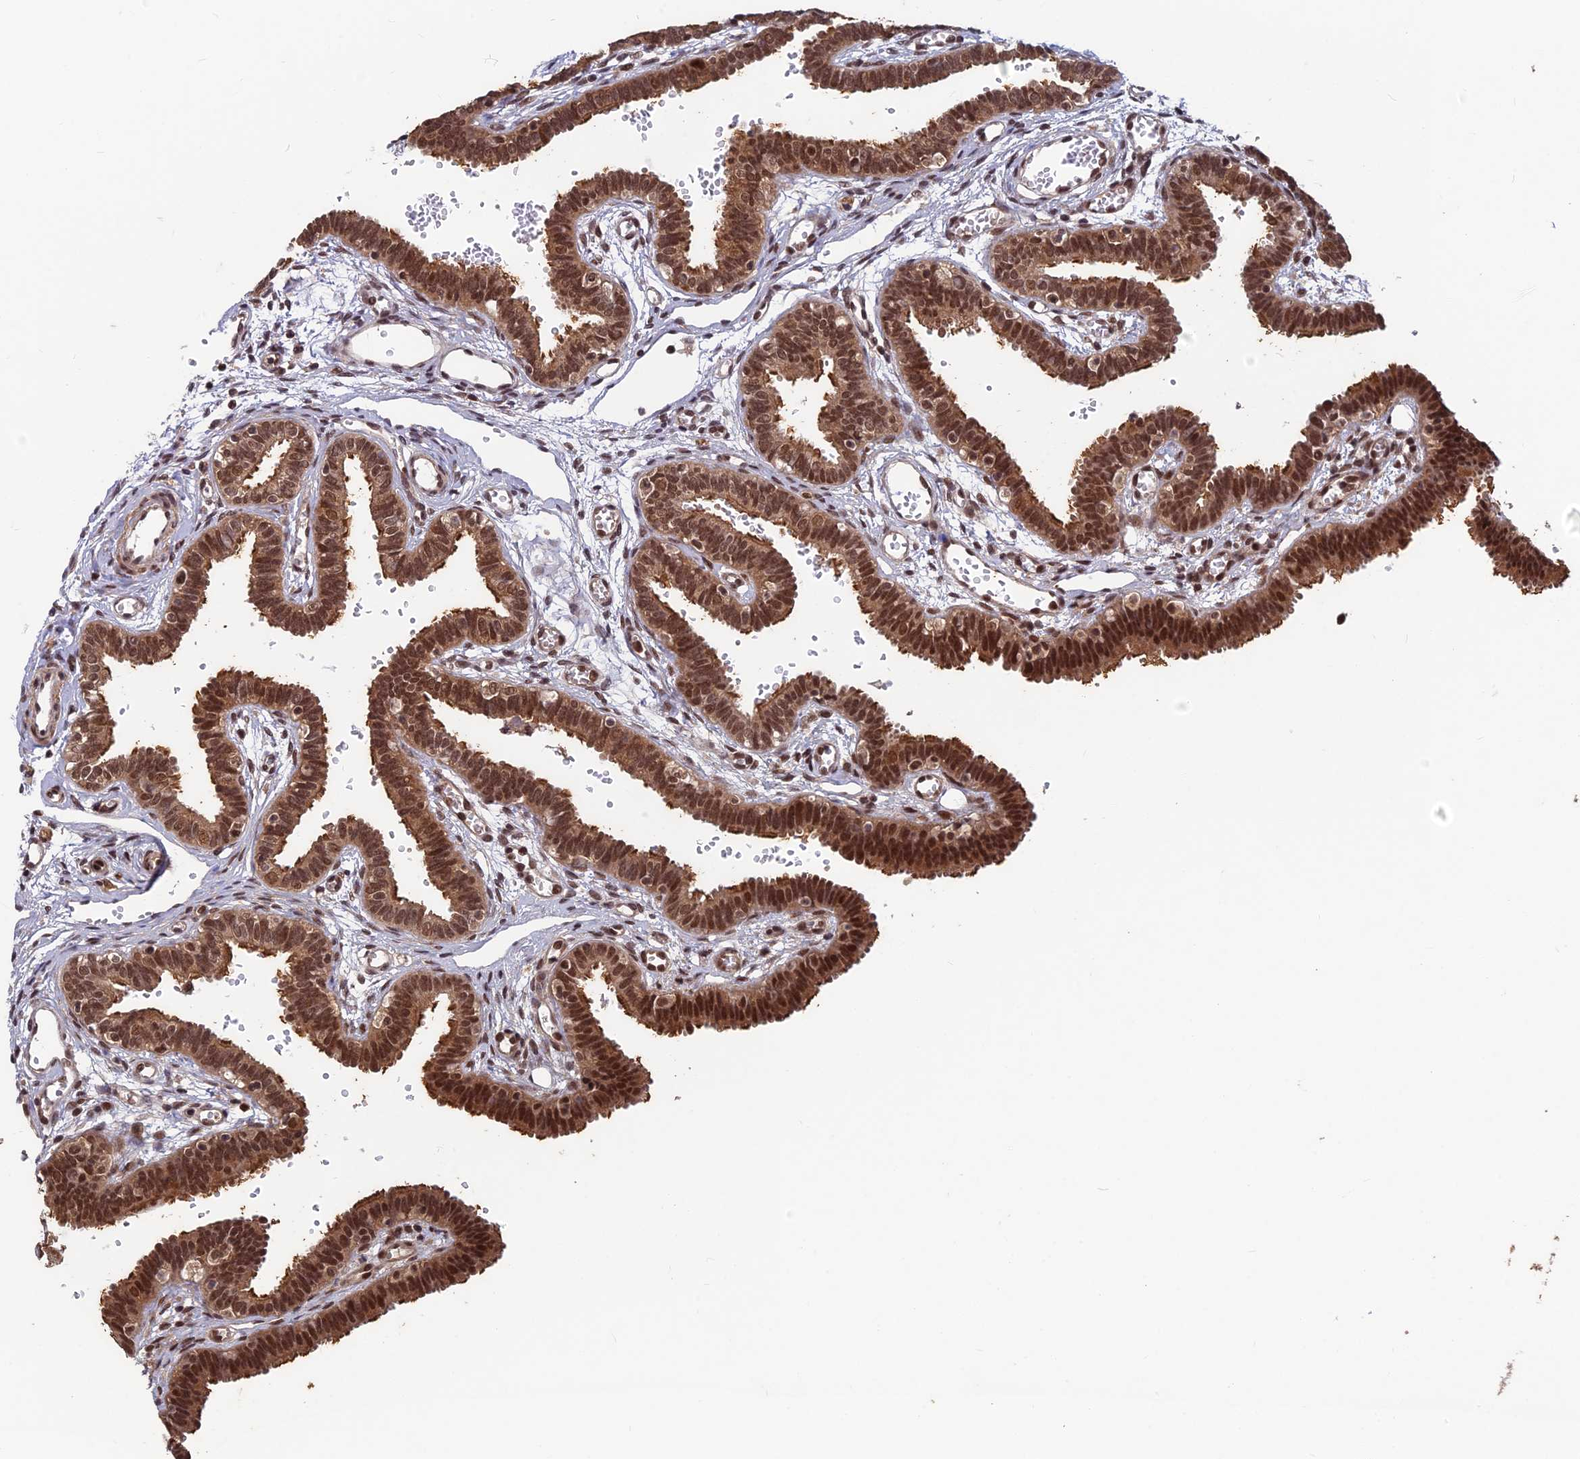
{"staining": {"intensity": "strong", "quantity": ">75%", "location": "cytoplasmic/membranous,nuclear"}, "tissue": "fallopian tube", "cell_type": "Glandular cells", "image_type": "normal", "snomed": [{"axis": "morphology", "description": "Normal tissue, NOS"}, {"axis": "topography", "description": "Fallopian tube"}, {"axis": "topography", "description": "Placenta"}], "caption": "This photomicrograph displays immunohistochemistry (IHC) staining of benign human fallopian tube, with high strong cytoplasmic/membranous,nuclear expression in approximately >75% of glandular cells.", "gene": "FAM53C", "patient": {"sex": "female", "age": 32}}